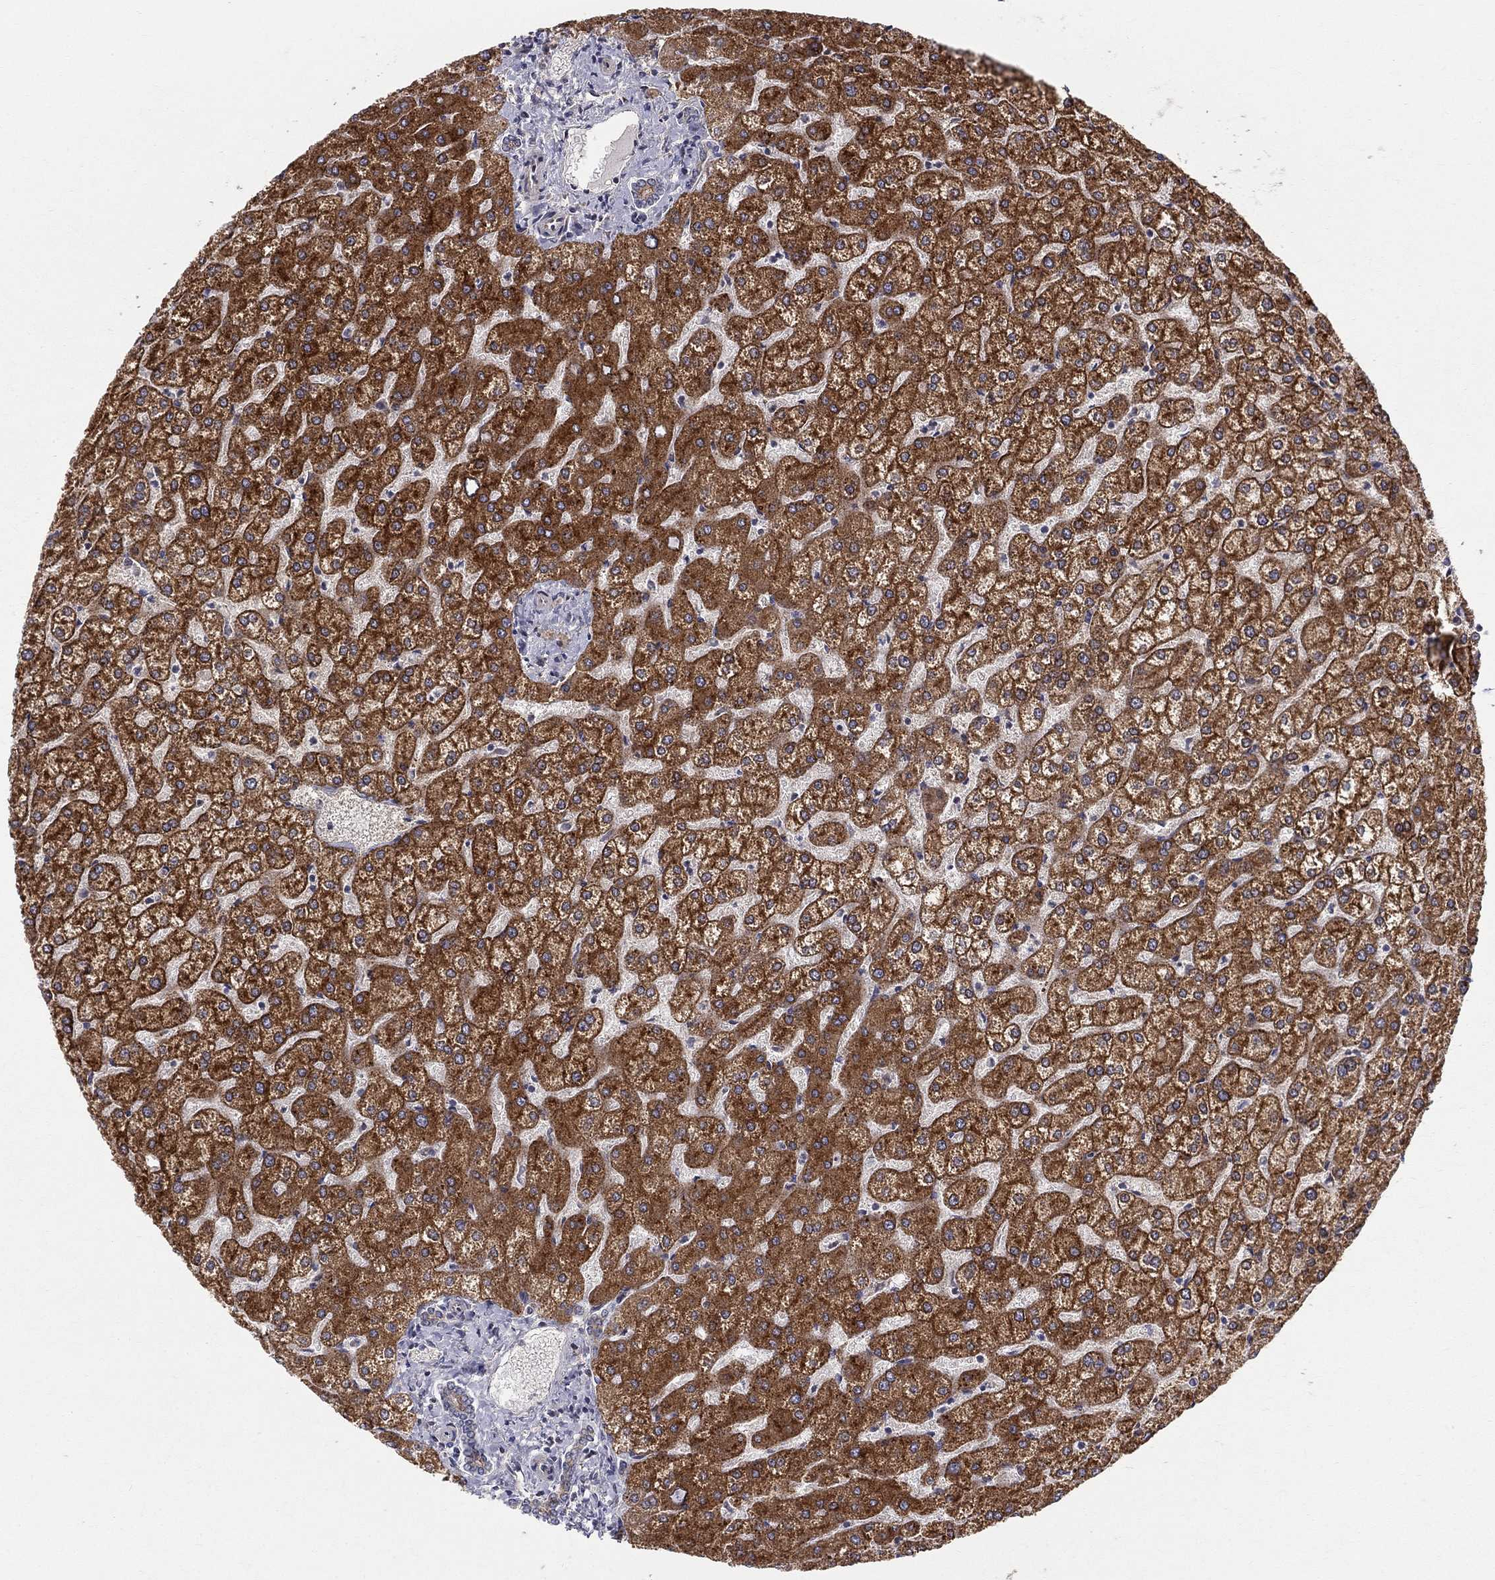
{"staining": {"intensity": "weak", "quantity": "25%-75%", "location": "cytoplasmic/membranous"}, "tissue": "liver", "cell_type": "Cholangiocytes", "image_type": "normal", "snomed": [{"axis": "morphology", "description": "Normal tissue, NOS"}, {"axis": "topography", "description": "Liver"}], "caption": "The histopathology image demonstrates a brown stain indicating the presence of a protein in the cytoplasmic/membranous of cholangiocytes in liver. The staining was performed using DAB, with brown indicating positive protein expression. Nuclei are stained blue with hematoxylin.", "gene": "WDR19", "patient": {"sex": "female", "age": 32}}